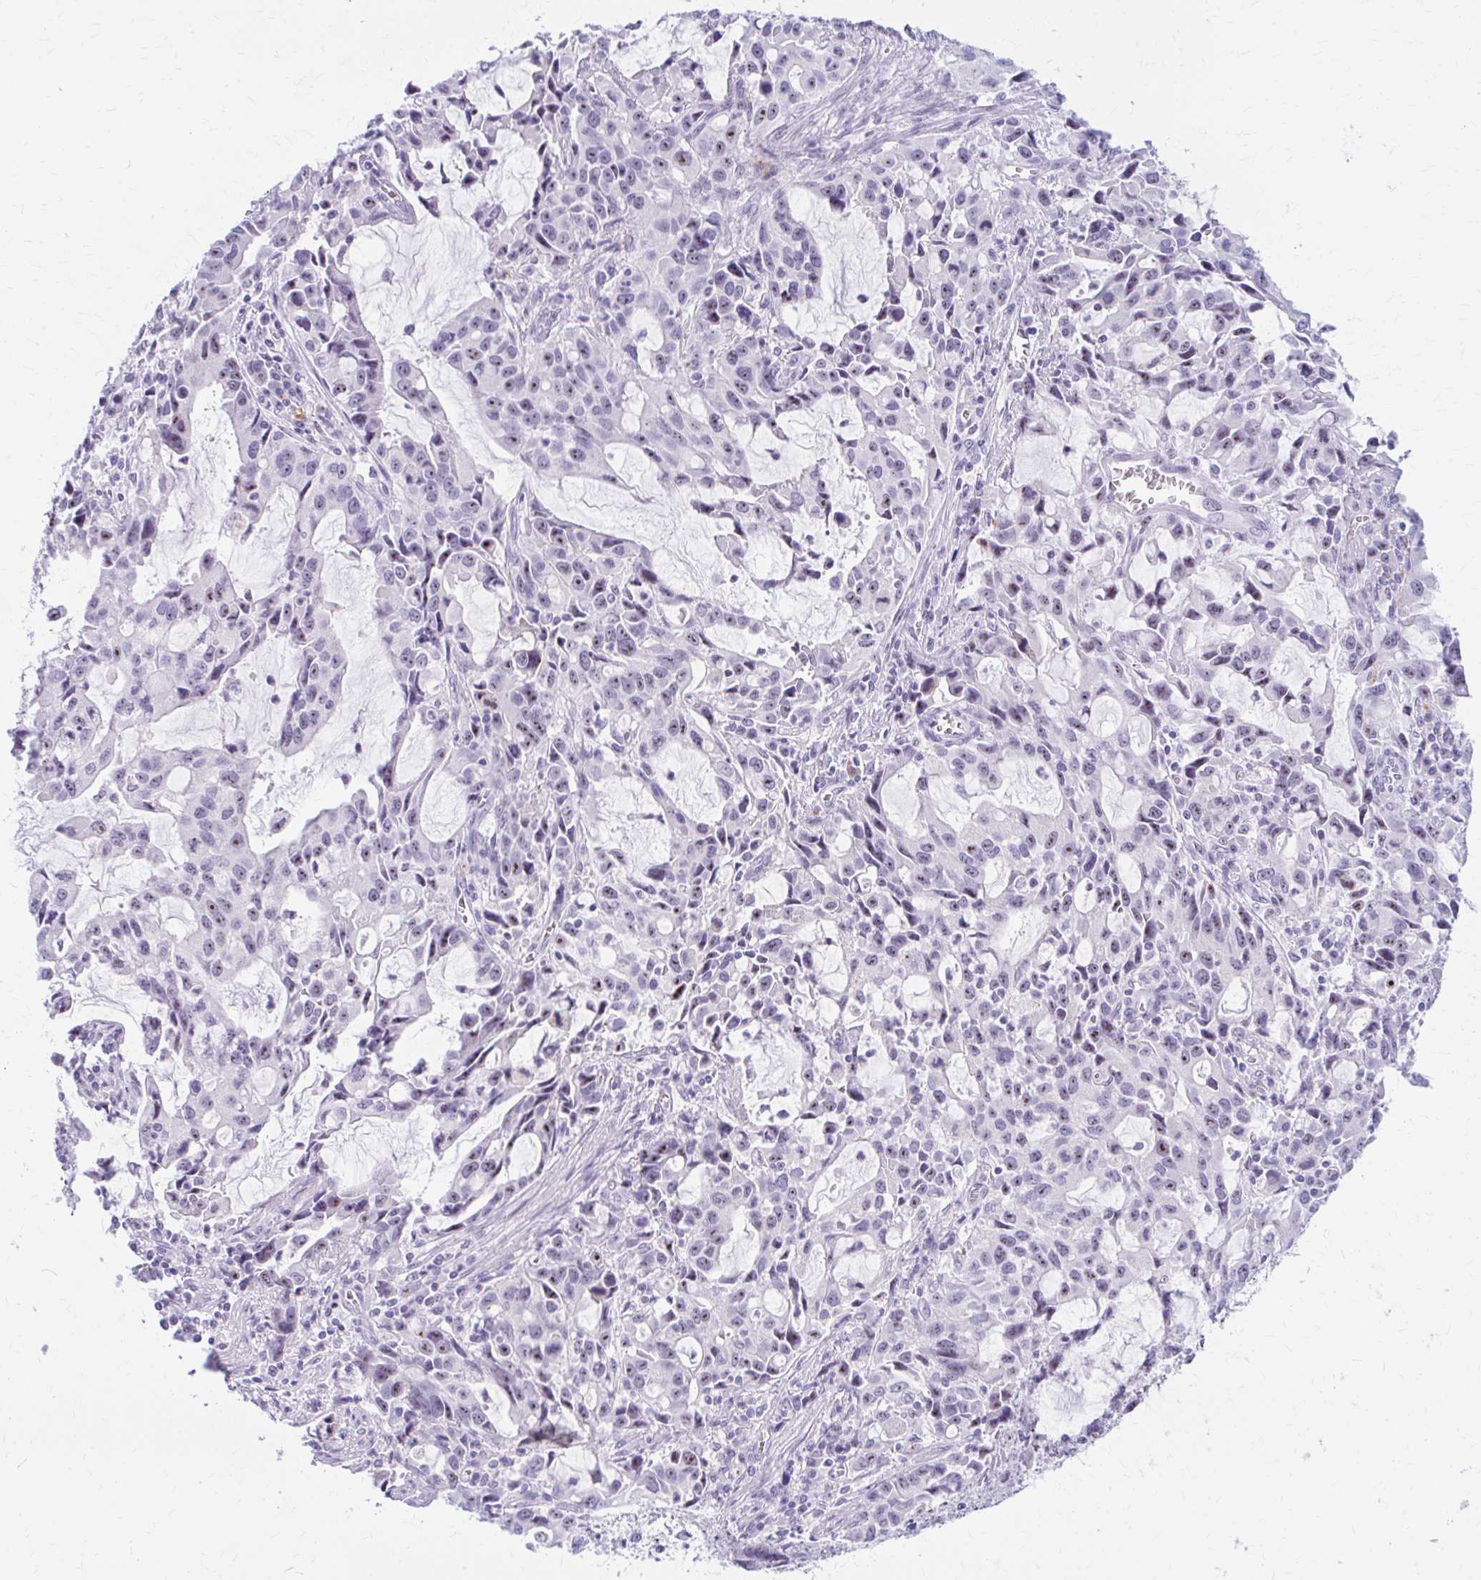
{"staining": {"intensity": "weak", "quantity": "<25%", "location": "nuclear"}, "tissue": "stomach cancer", "cell_type": "Tumor cells", "image_type": "cancer", "snomed": [{"axis": "morphology", "description": "Adenocarcinoma, NOS"}, {"axis": "topography", "description": "Stomach, upper"}], "caption": "IHC photomicrograph of neoplastic tissue: human stomach cancer (adenocarcinoma) stained with DAB (3,3'-diaminobenzidine) displays no significant protein positivity in tumor cells.", "gene": "FTSJ3", "patient": {"sex": "male", "age": 85}}